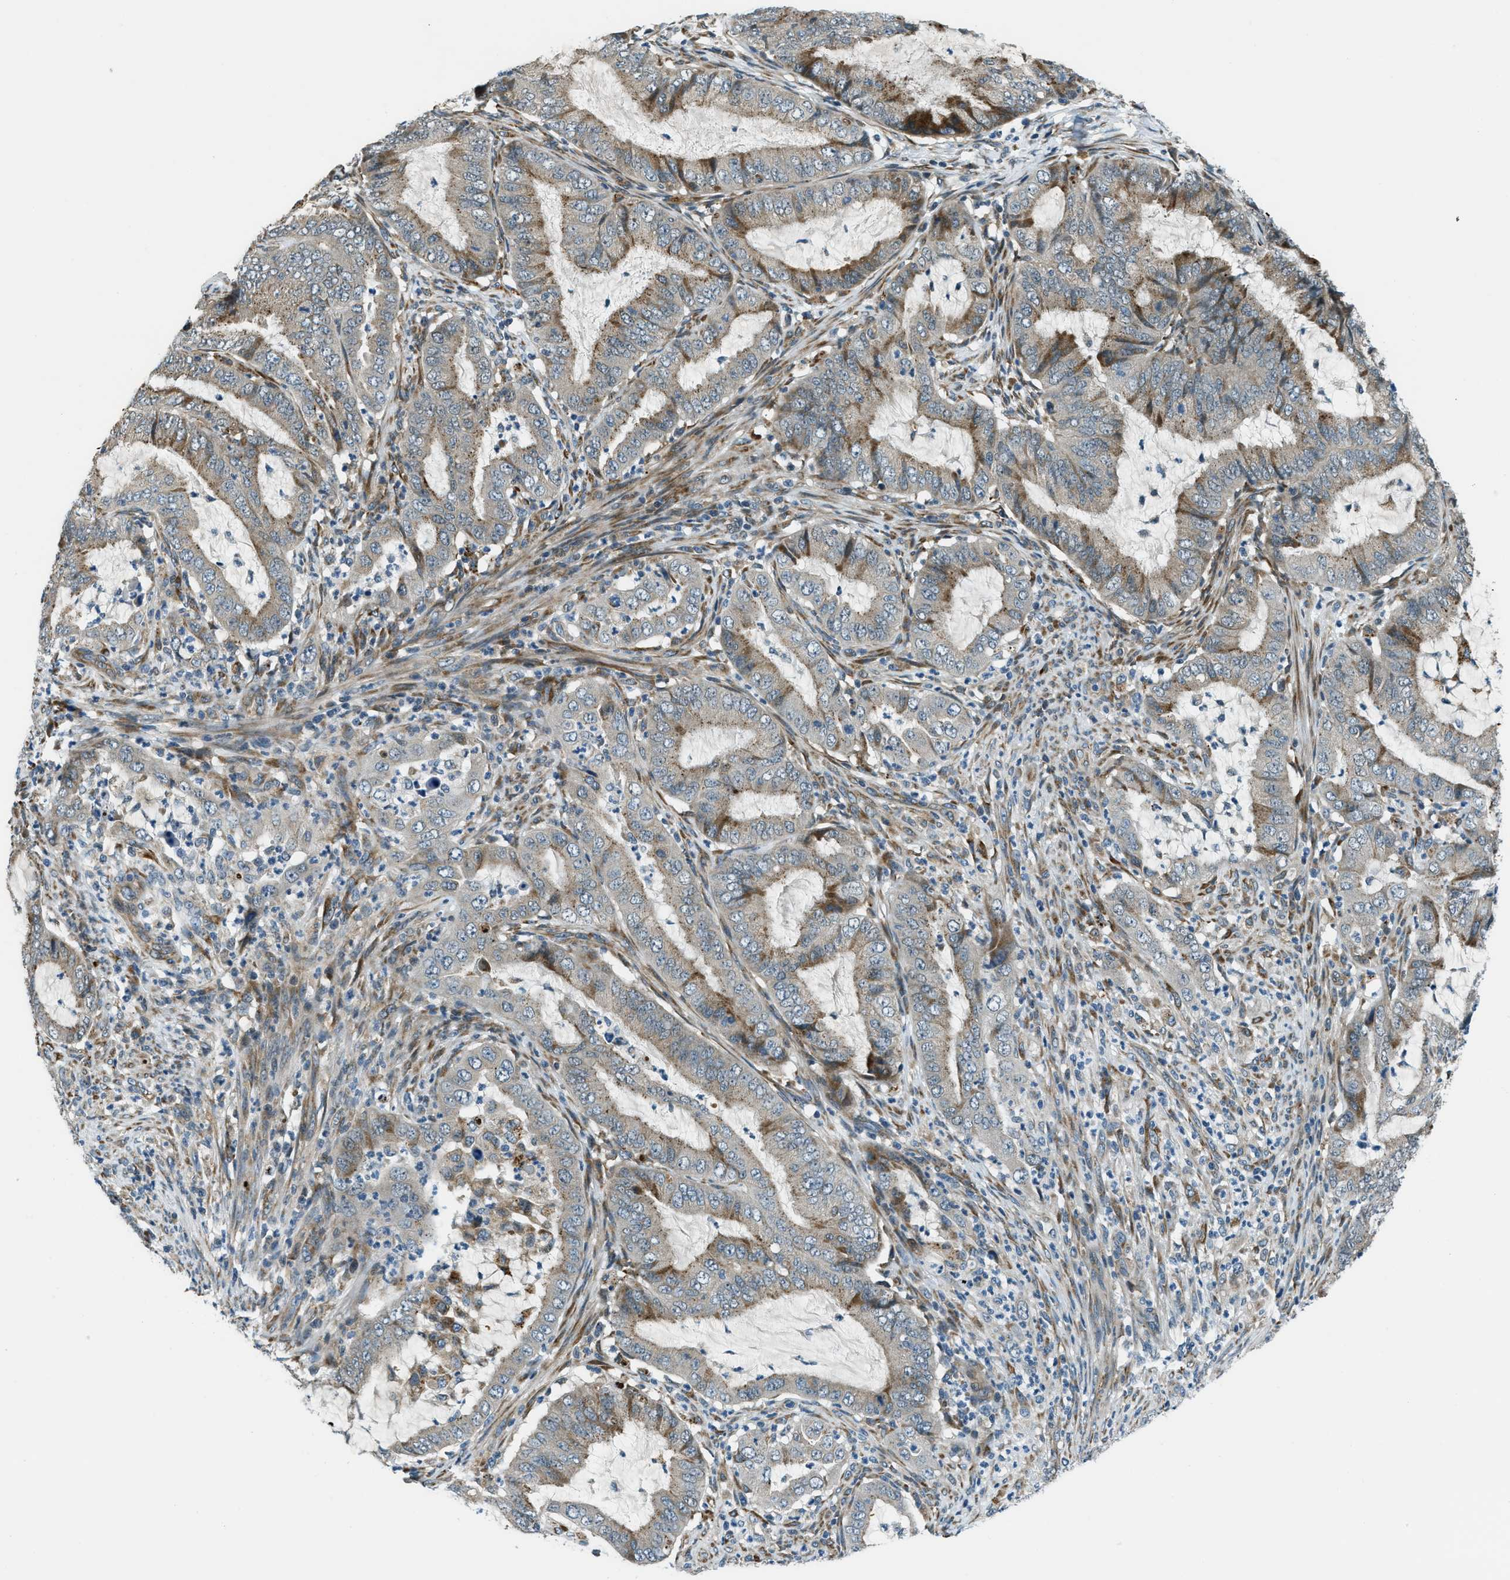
{"staining": {"intensity": "moderate", "quantity": "<25%", "location": "cytoplasmic/membranous"}, "tissue": "endometrial cancer", "cell_type": "Tumor cells", "image_type": "cancer", "snomed": [{"axis": "morphology", "description": "Adenocarcinoma, NOS"}, {"axis": "topography", "description": "Endometrium"}], "caption": "Immunohistochemistry micrograph of human endometrial cancer (adenocarcinoma) stained for a protein (brown), which reveals low levels of moderate cytoplasmic/membranous expression in approximately <25% of tumor cells.", "gene": "GINM1", "patient": {"sex": "female", "age": 70}}